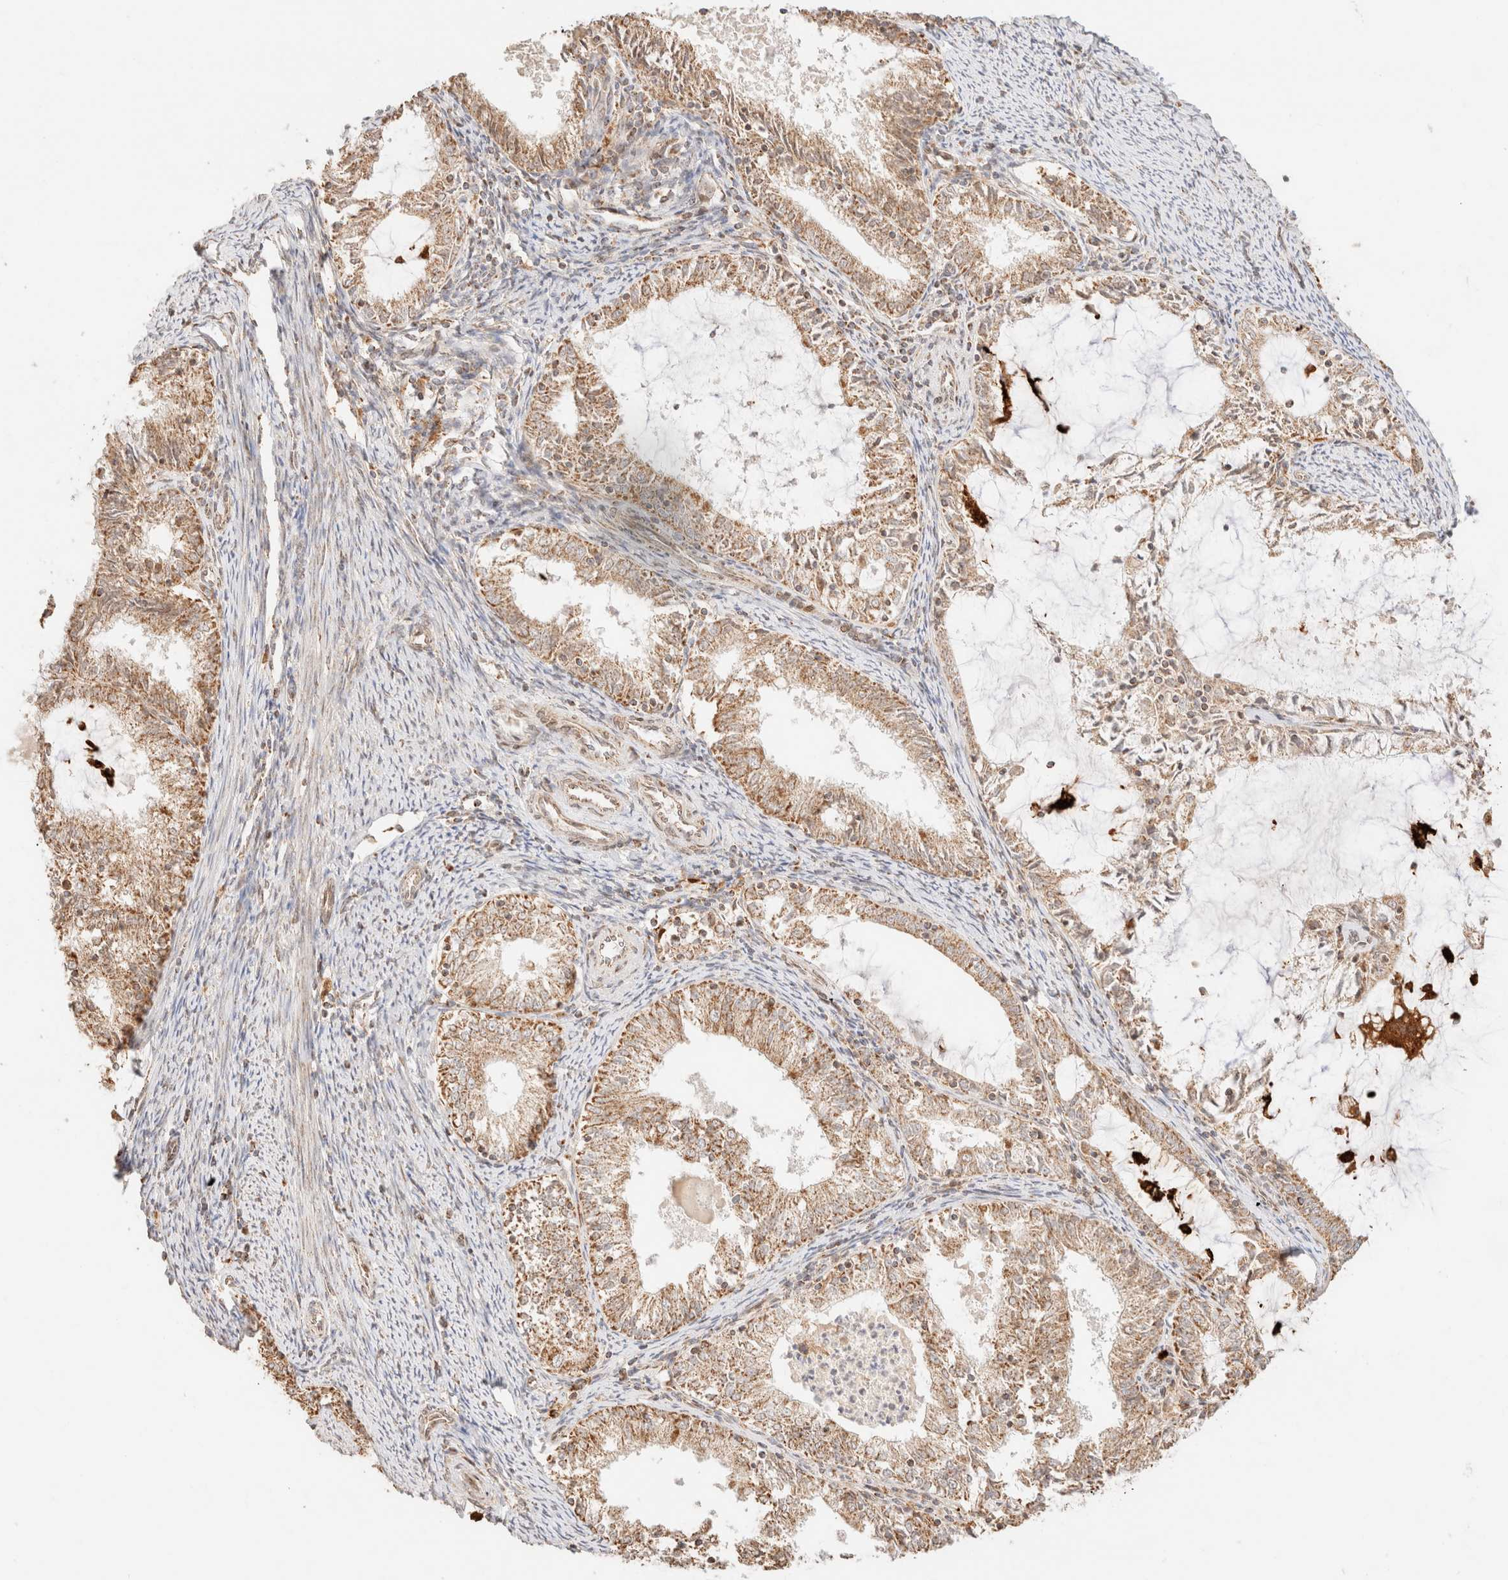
{"staining": {"intensity": "moderate", "quantity": ">75%", "location": "cytoplasmic/membranous"}, "tissue": "endometrial cancer", "cell_type": "Tumor cells", "image_type": "cancer", "snomed": [{"axis": "morphology", "description": "Adenocarcinoma, NOS"}, {"axis": "topography", "description": "Endometrium"}], "caption": "A medium amount of moderate cytoplasmic/membranous positivity is seen in about >75% of tumor cells in endometrial cancer tissue. Ihc stains the protein of interest in brown and the nuclei are stained blue.", "gene": "TACO1", "patient": {"sex": "female", "age": 57}}